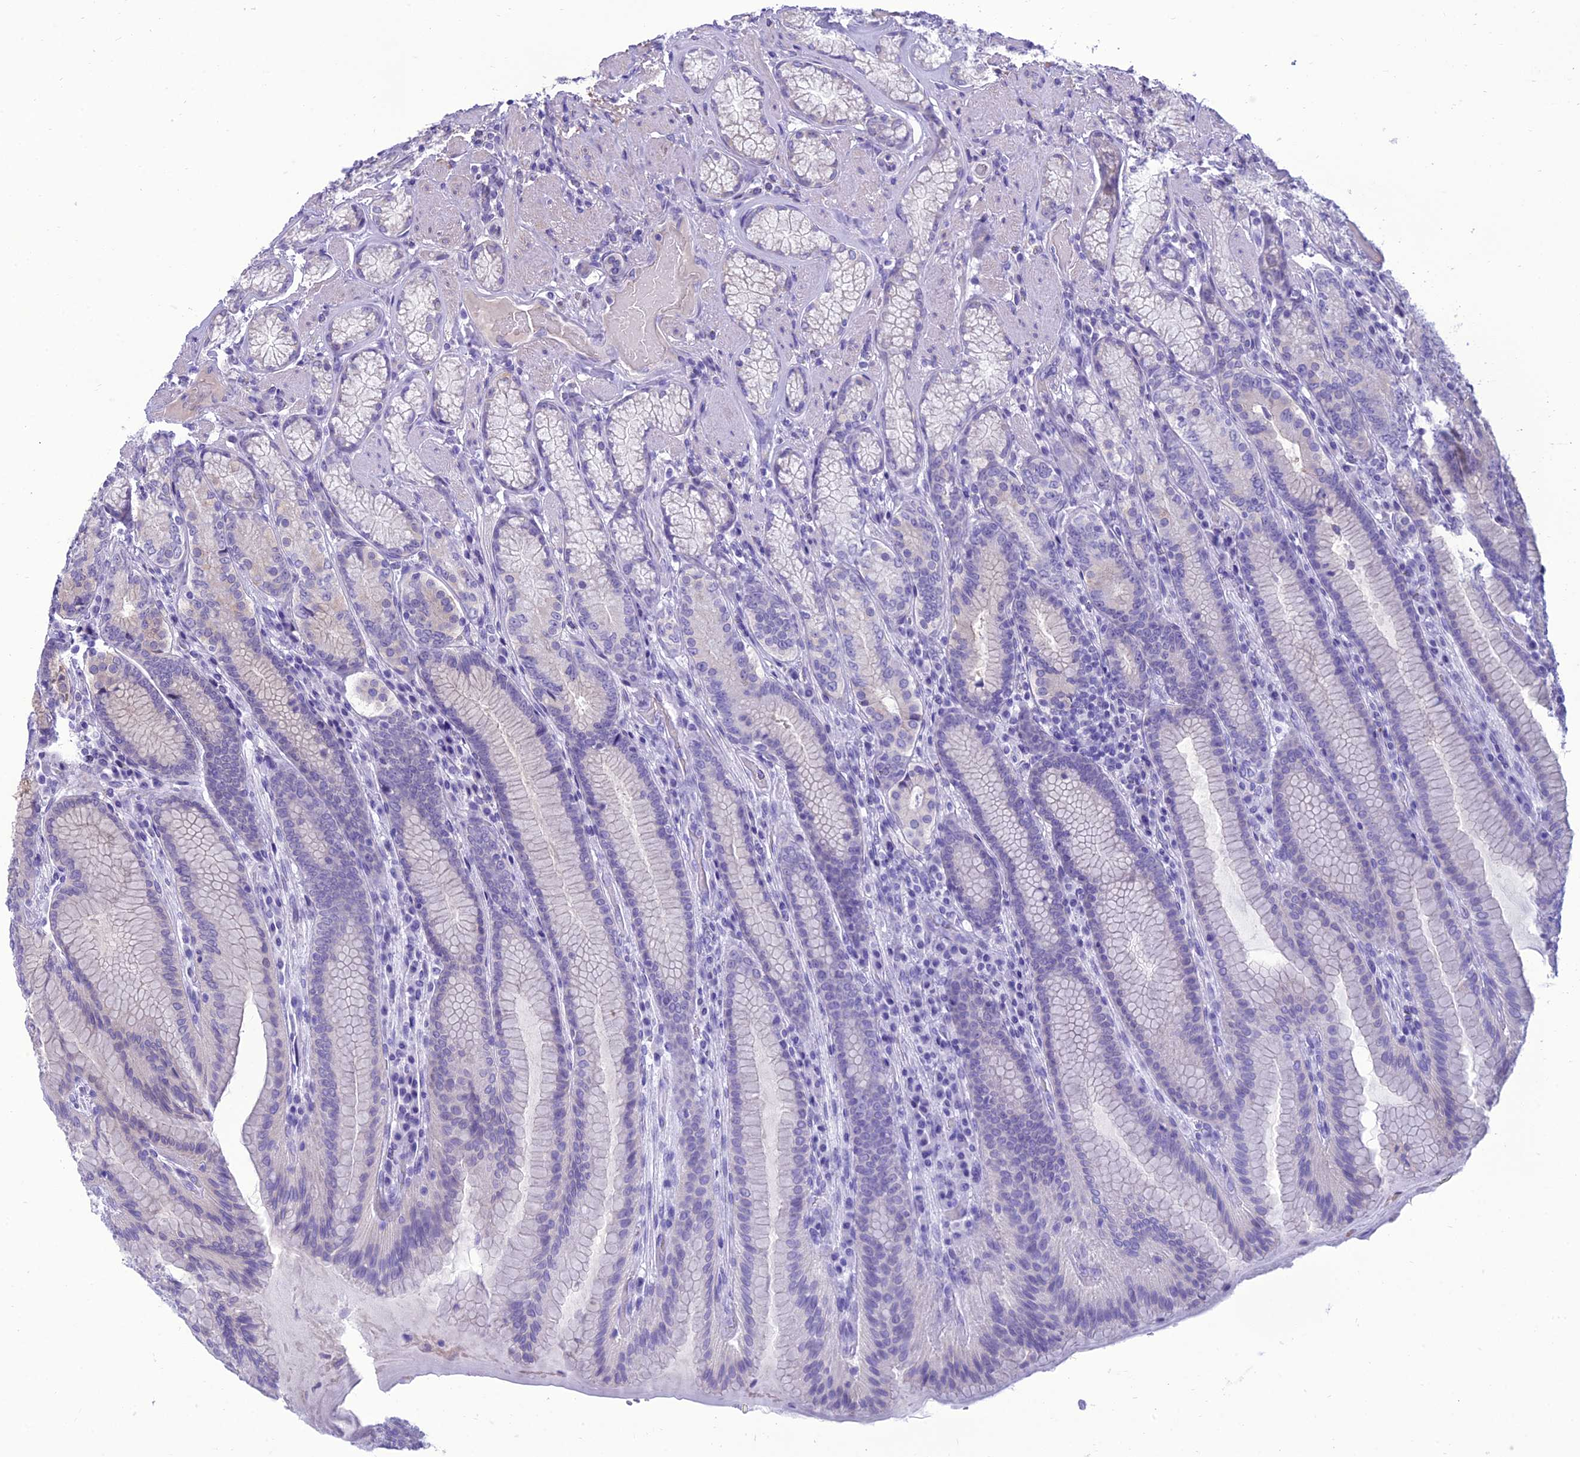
{"staining": {"intensity": "negative", "quantity": "none", "location": "none"}, "tissue": "stomach", "cell_type": "Glandular cells", "image_type": "normal", "snomed": [{"axis": "morphology", "description": "Normal tissue, NOS"}, {"axis": "topography", "description": "Stomach, upper"}, {"axis": "topography", "description": "Stomach, lower"}], "caption": "Immunohistochemical staining of unremarkable human stomach shows no significant positivity in glandular cells. The staining is performed using DAB brown chromogen with nuclei counter-stained in using hematoxylin.", "gene": "ANKS4B", "patient": {"sex": "female", "age": 76}}